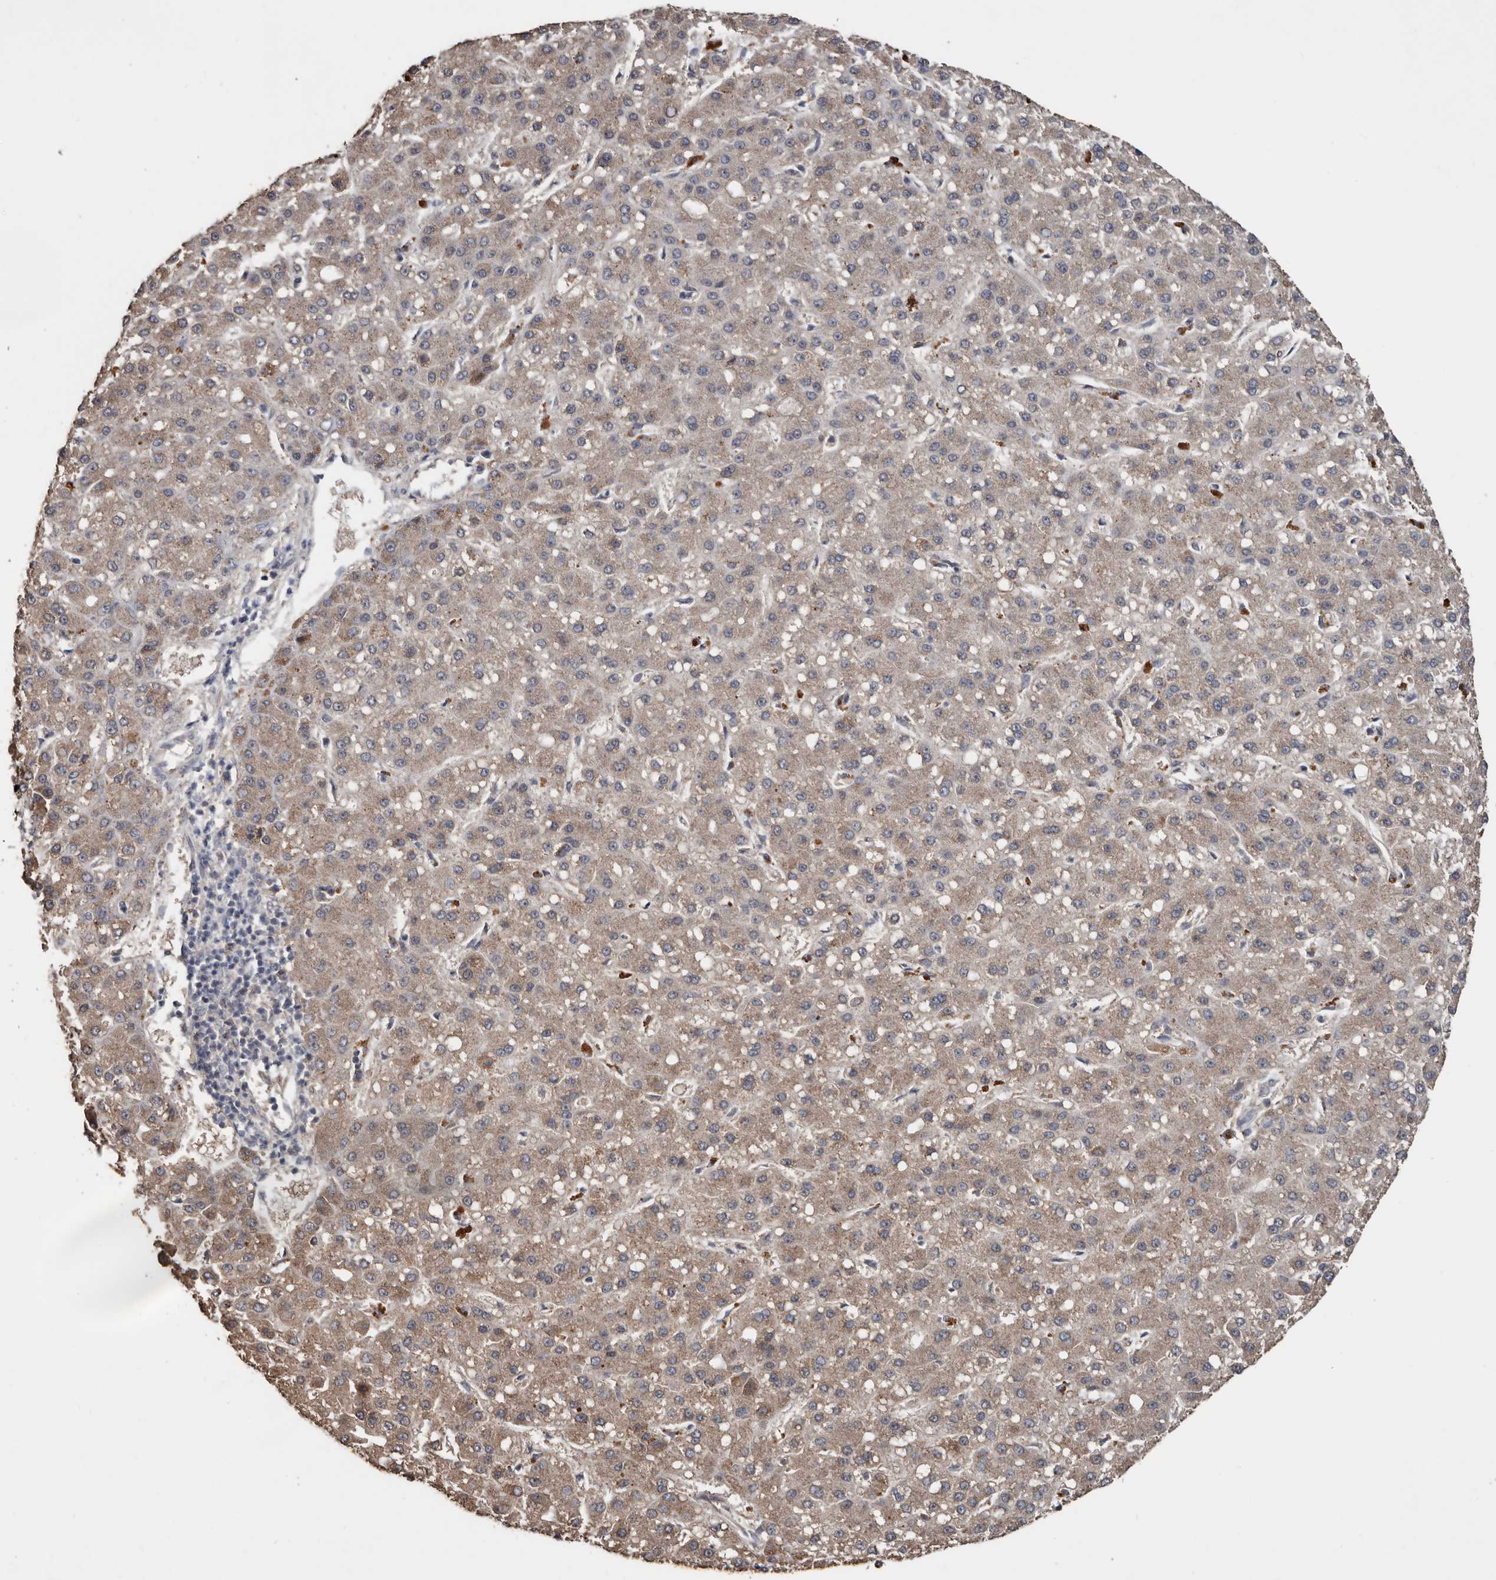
{"staining": {"intensity": "weak", "quantity": ">75%", "location": "cytoplasmic/membranous"}, "tissue": "liver cancer", "cell_type": "Tumor cells", "image_type": "cancer", "snomed": [{"axis": "morphology", "description": "Carcinoma, Hepatocellular, NOS"}, {"axis": "topography", "description": "Liver"}], "caption": "A brown stain shows weak cytoplasmic/membranous expression of a protein in liver cancer (hepatocellular carcinoma) tumor cells. The staining is performed using DAB (3,3'-diaminobenzidine) brown chromogen to label protein expression. The nuclei are counter-stained blue using hematoxylin.", "gene": "HYAL4", "patient": {"sex": "male", "age": 67}}